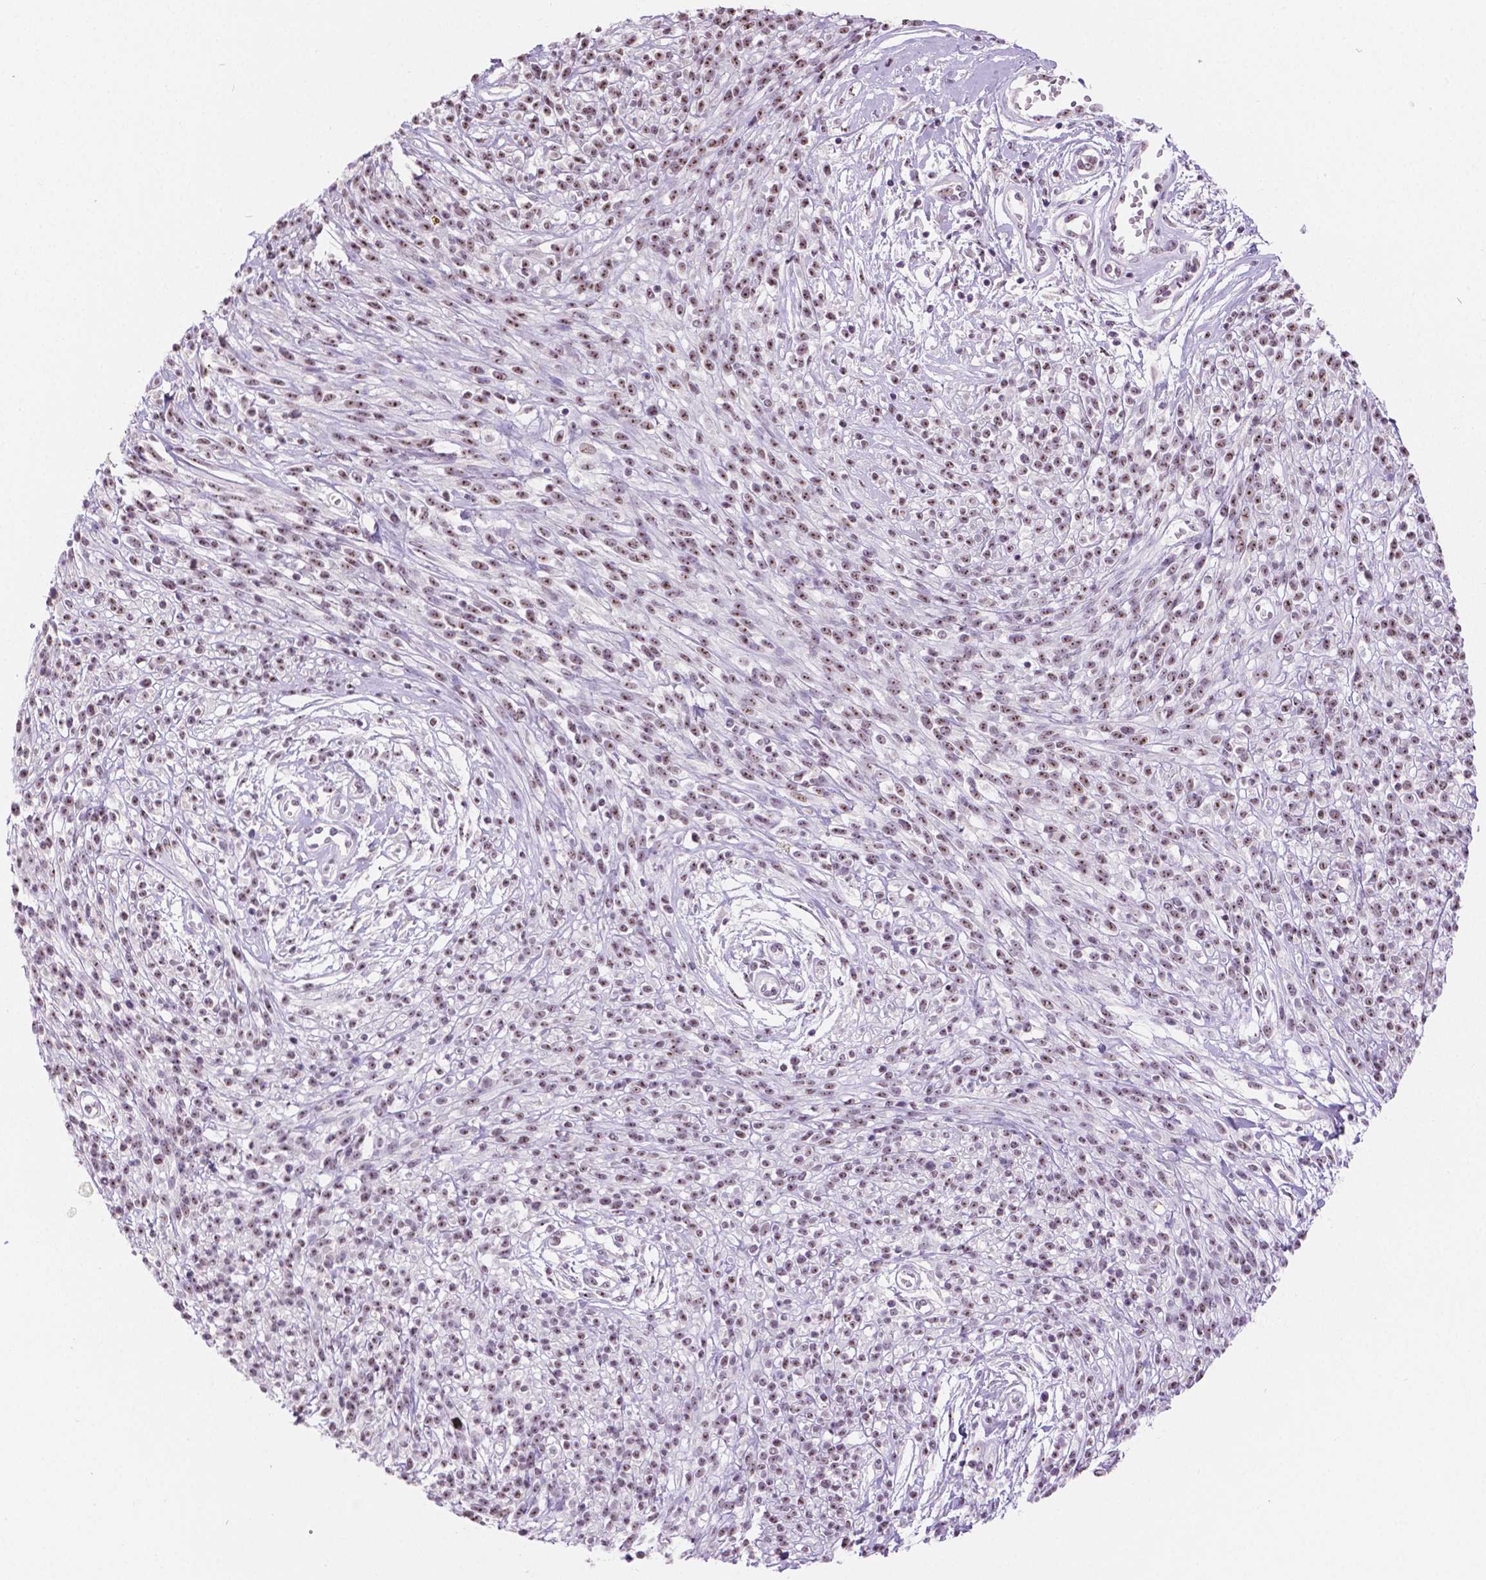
{"staining": {"intensity": "moderate", "quantity": ">75%", "location": "nuclear"}, "tissue": "melanoma", "cell_type": "Tumor cells", "image_type": "cancer", "snomed": [{"axis": "morphology", "description": "Malignant melanoma, NOS"}, {"axis": "topography", "description": "Skin"}, {"axis": "topography", "description": "Skin of trunk"}], "caption": "High-magnification brightfield microscopy of malignant melanoma stained with DAB (brown) and counterstained with hematoxylin (blue). tumor cells exhibit moderate nuclear staining is present in approximately>75% of cells.", "gene": "NHP2", "patient": {"sex": "male", "age": 74}}